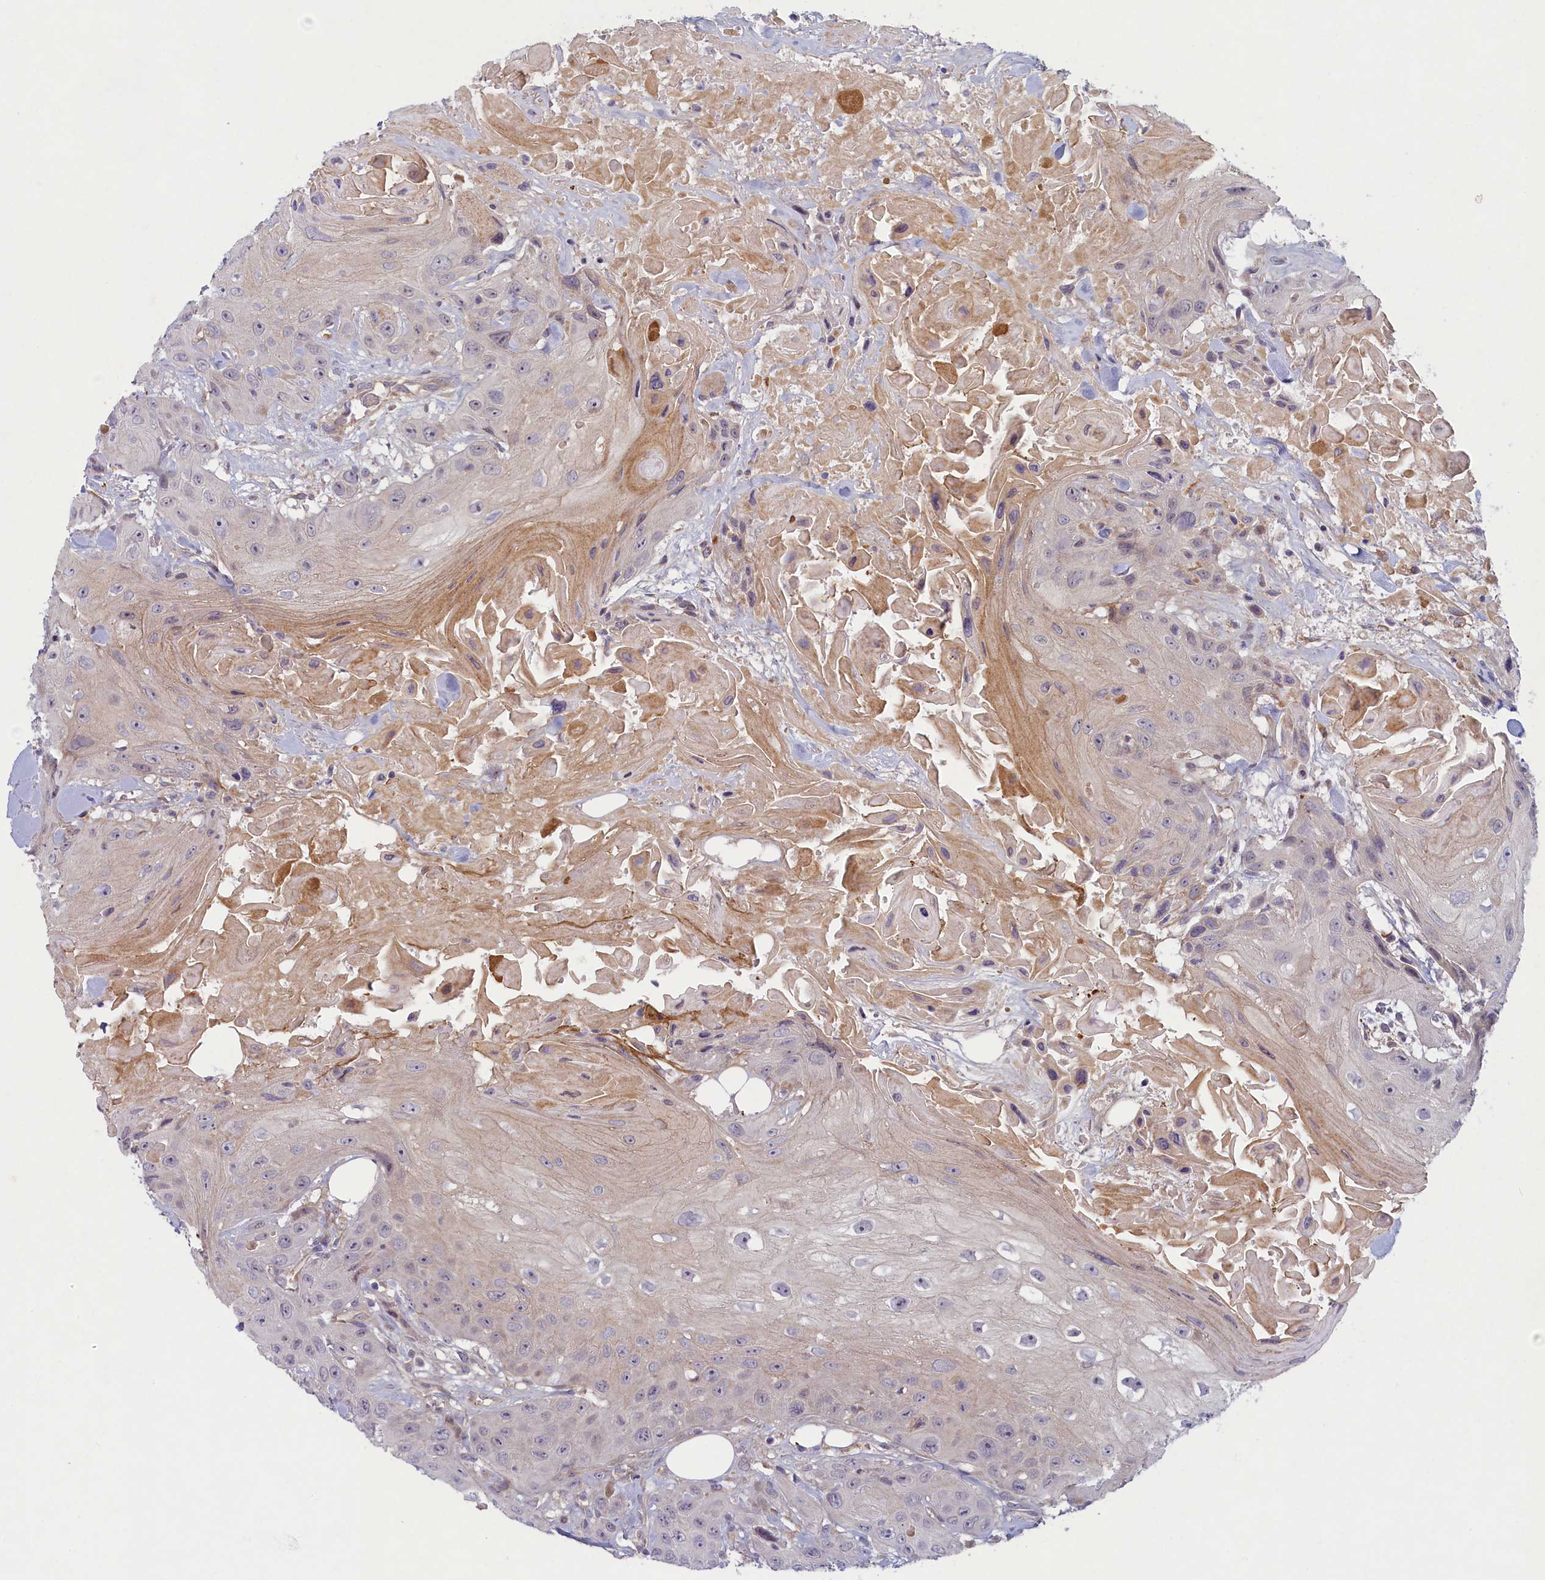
{"staining": {"intensity": "negative", "quantity": "none", "location": "none"}, "tissue": "head and neck cancer", "cell_type": "Tumor cells", "image_type": "cancer", "snomed": [{"axis": "morphology", "description": "Squamous cell carcinoma, NOS"}, {"axis": "topography", "description": "Head-Neck"}], "caption": "There is no significant staining in tumor cells of squamous cell carcinoma (head and neck). The staining was performed using DAB (3,3'-diaminobenzidine) to visualize the protein expression in brown, while the nuclei were stained in blue with hematoxylin (Magnification: 20x).", "gene": "PLEKHG6", "patient": {"sex": "male", "age": 81}}